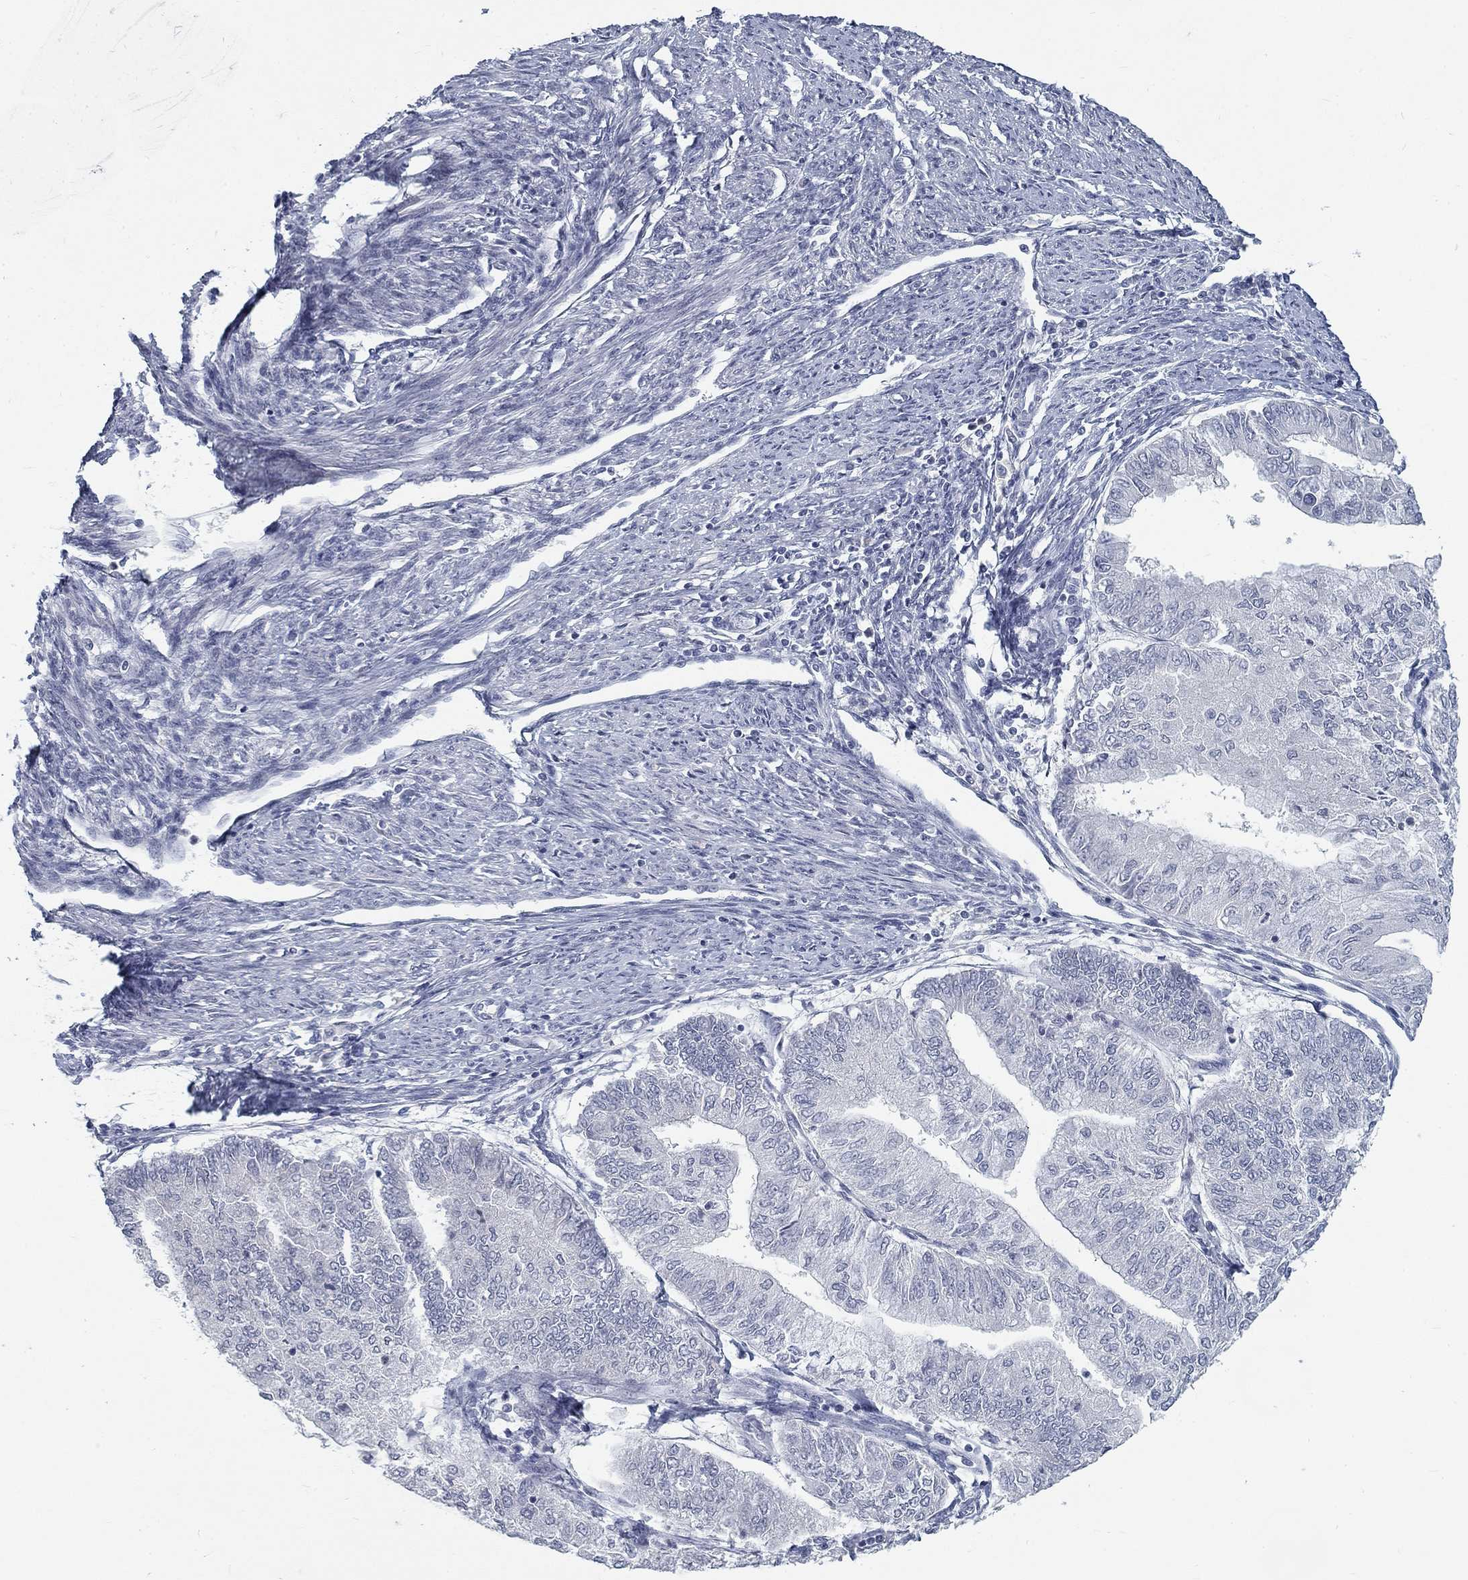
{"staining": {"intensity": "negative", "quantity": "none", "location": "none"}, "tissue": "endometrial cancer", "cell_type": "Tumor cells", "image_type": "cancer", "snomed": [{"axis": "morphology", "description": "Adenocarcinoma, NOS"}, {"axis": "topography", "description": "Endometrium"}], "caption": "Endometrial adenocarcinoma was stained to show a protein in brown. There is no significant positivity in tumor cells.", "gene": "ATP1A3", "patient": {"sex": "female", "age": 59}}